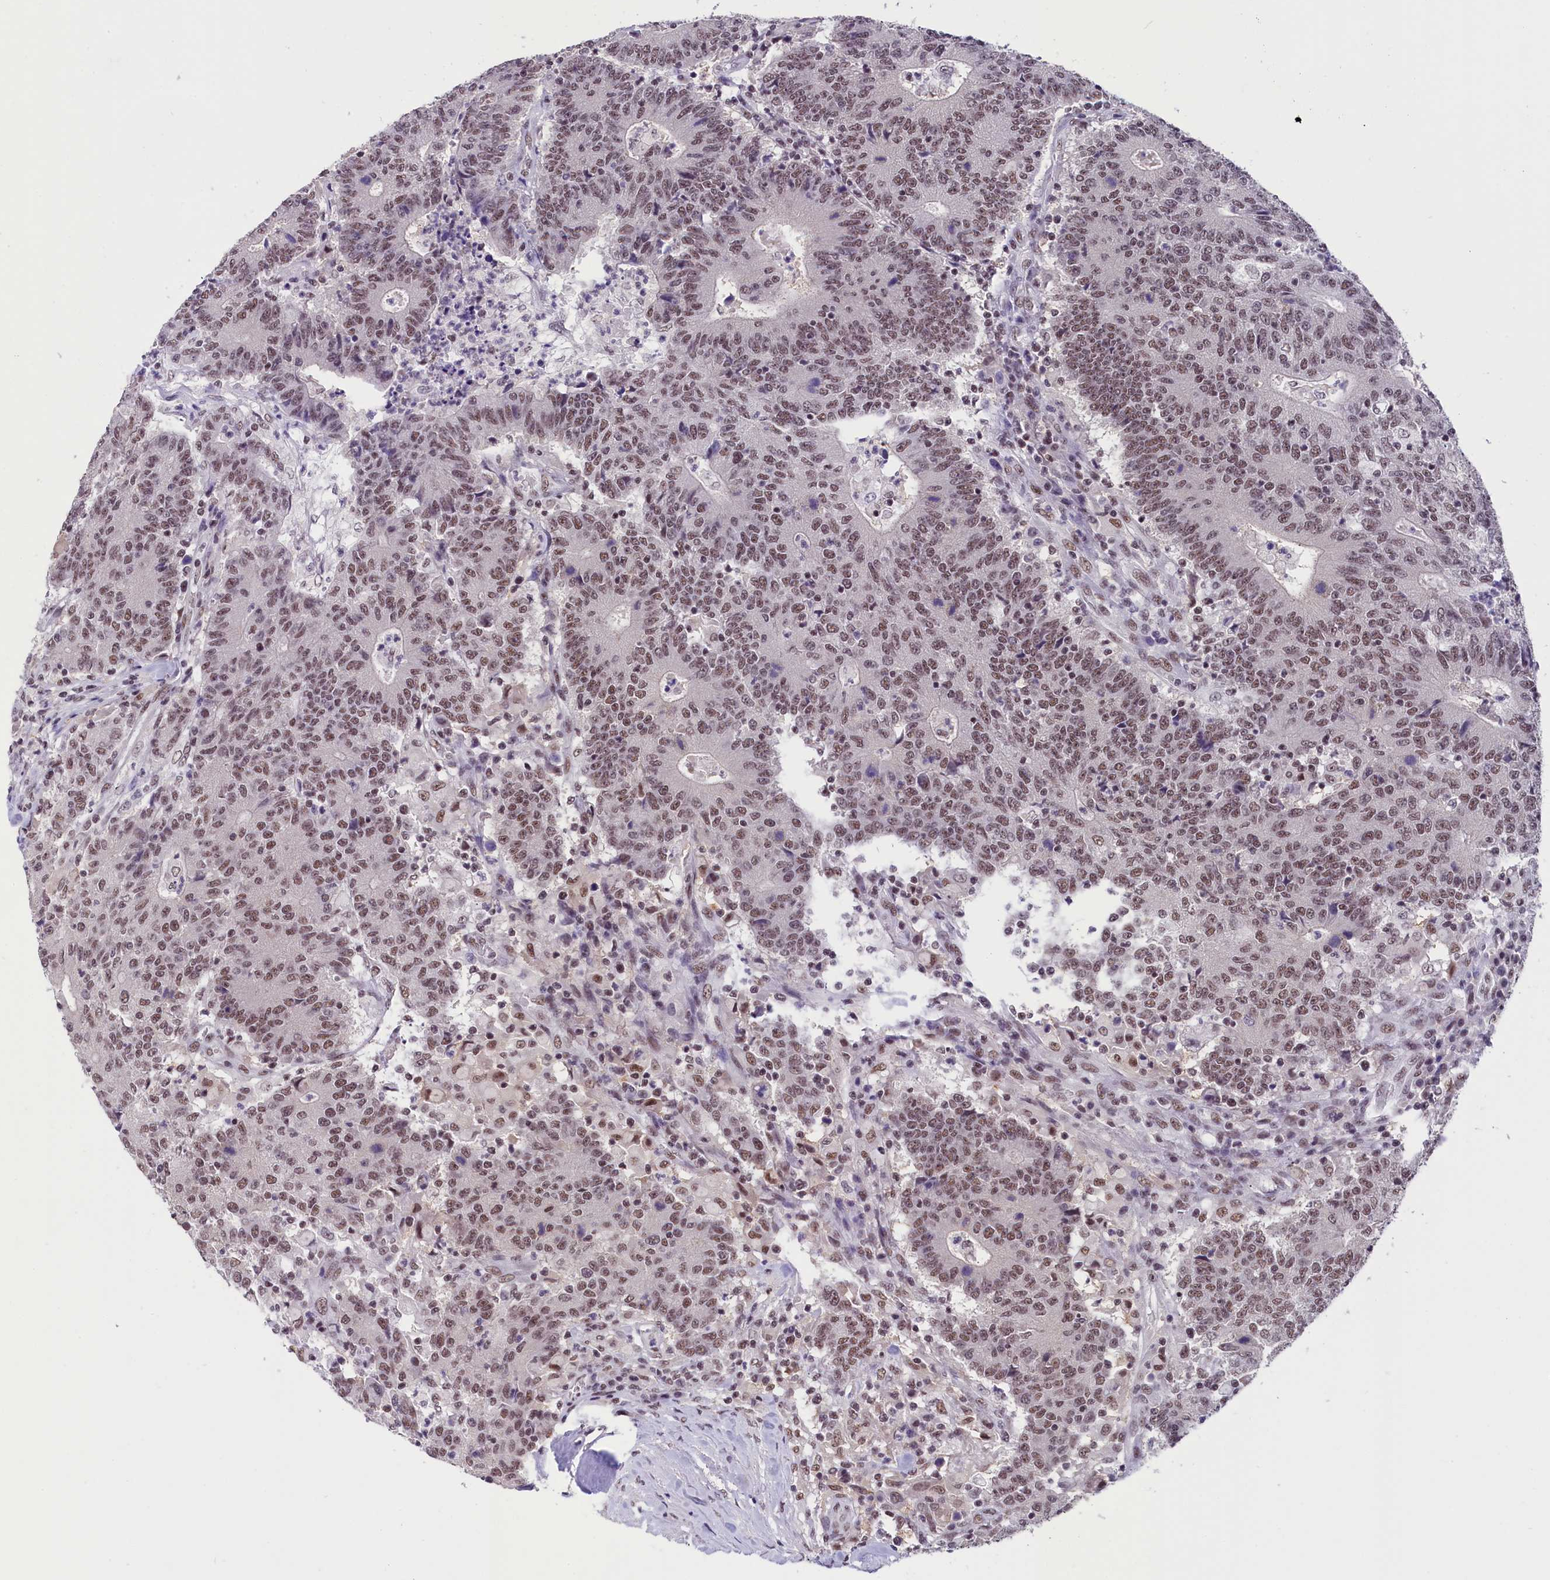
{"staining": {"intensity": "moderate", "quantity": ">75%", "location": "nuclear"}, "tissue": "colorectal cancer", "cell_type": "Tumor cells", "image_type": "cancer", "snomed": [{"axis": "morphology", "description": "Adenocarcinoma, NOS"}, {"axis": "topography", "description": "Colon"}], "caption": "This is an image of immunohistochemistry staining of adenocarcinoma (colorectal), which shows moderate staining in the nuclear of tumor cells.", "gene": "ZC3H4", "patient": {"sex": "female", "age": 75}}